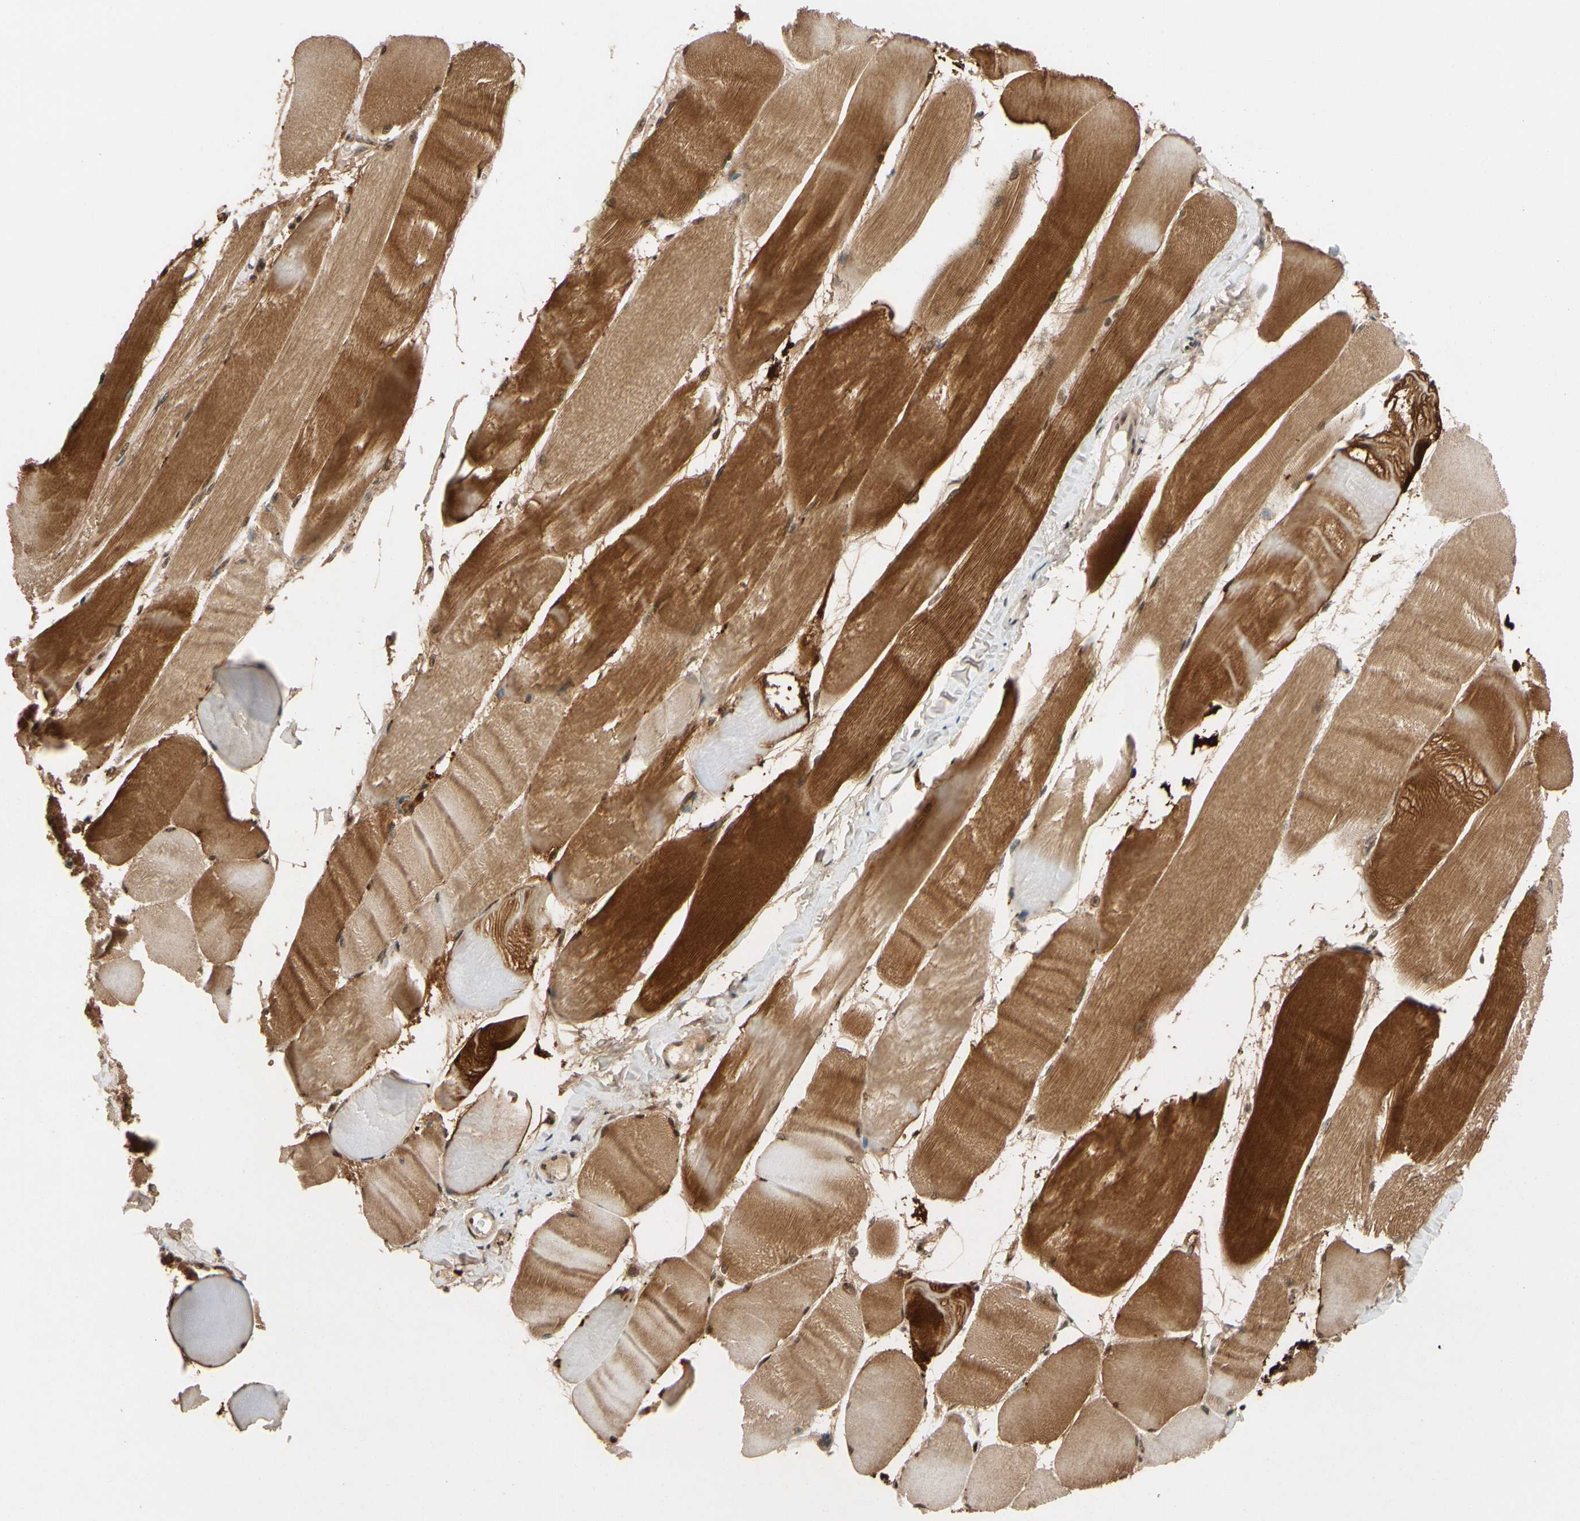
{"staining": {"intensity": "strong", "quantity": ">75%", "location": "cytoplasmic/membranous"}, "tissue": "skeletal muscle", "cell_type": "Myocytes", "image_type": "normal", "snomed": [{"axis": "morphology", "description": "Normal tissue, NOS"}, {"axis": "morphology", "description": "Squamous cell carcinoma, NOS"}, {"axis": "topography", "description": "Skeletal muscle"}], "caption": "Strong cytoplasmic/membranous staining for a protein is seen in approximately >75% of myocytes of normal skeletal muscle using IHC.", "gene": "TAF4", "patient": {"sex": "male", "age": 51}}